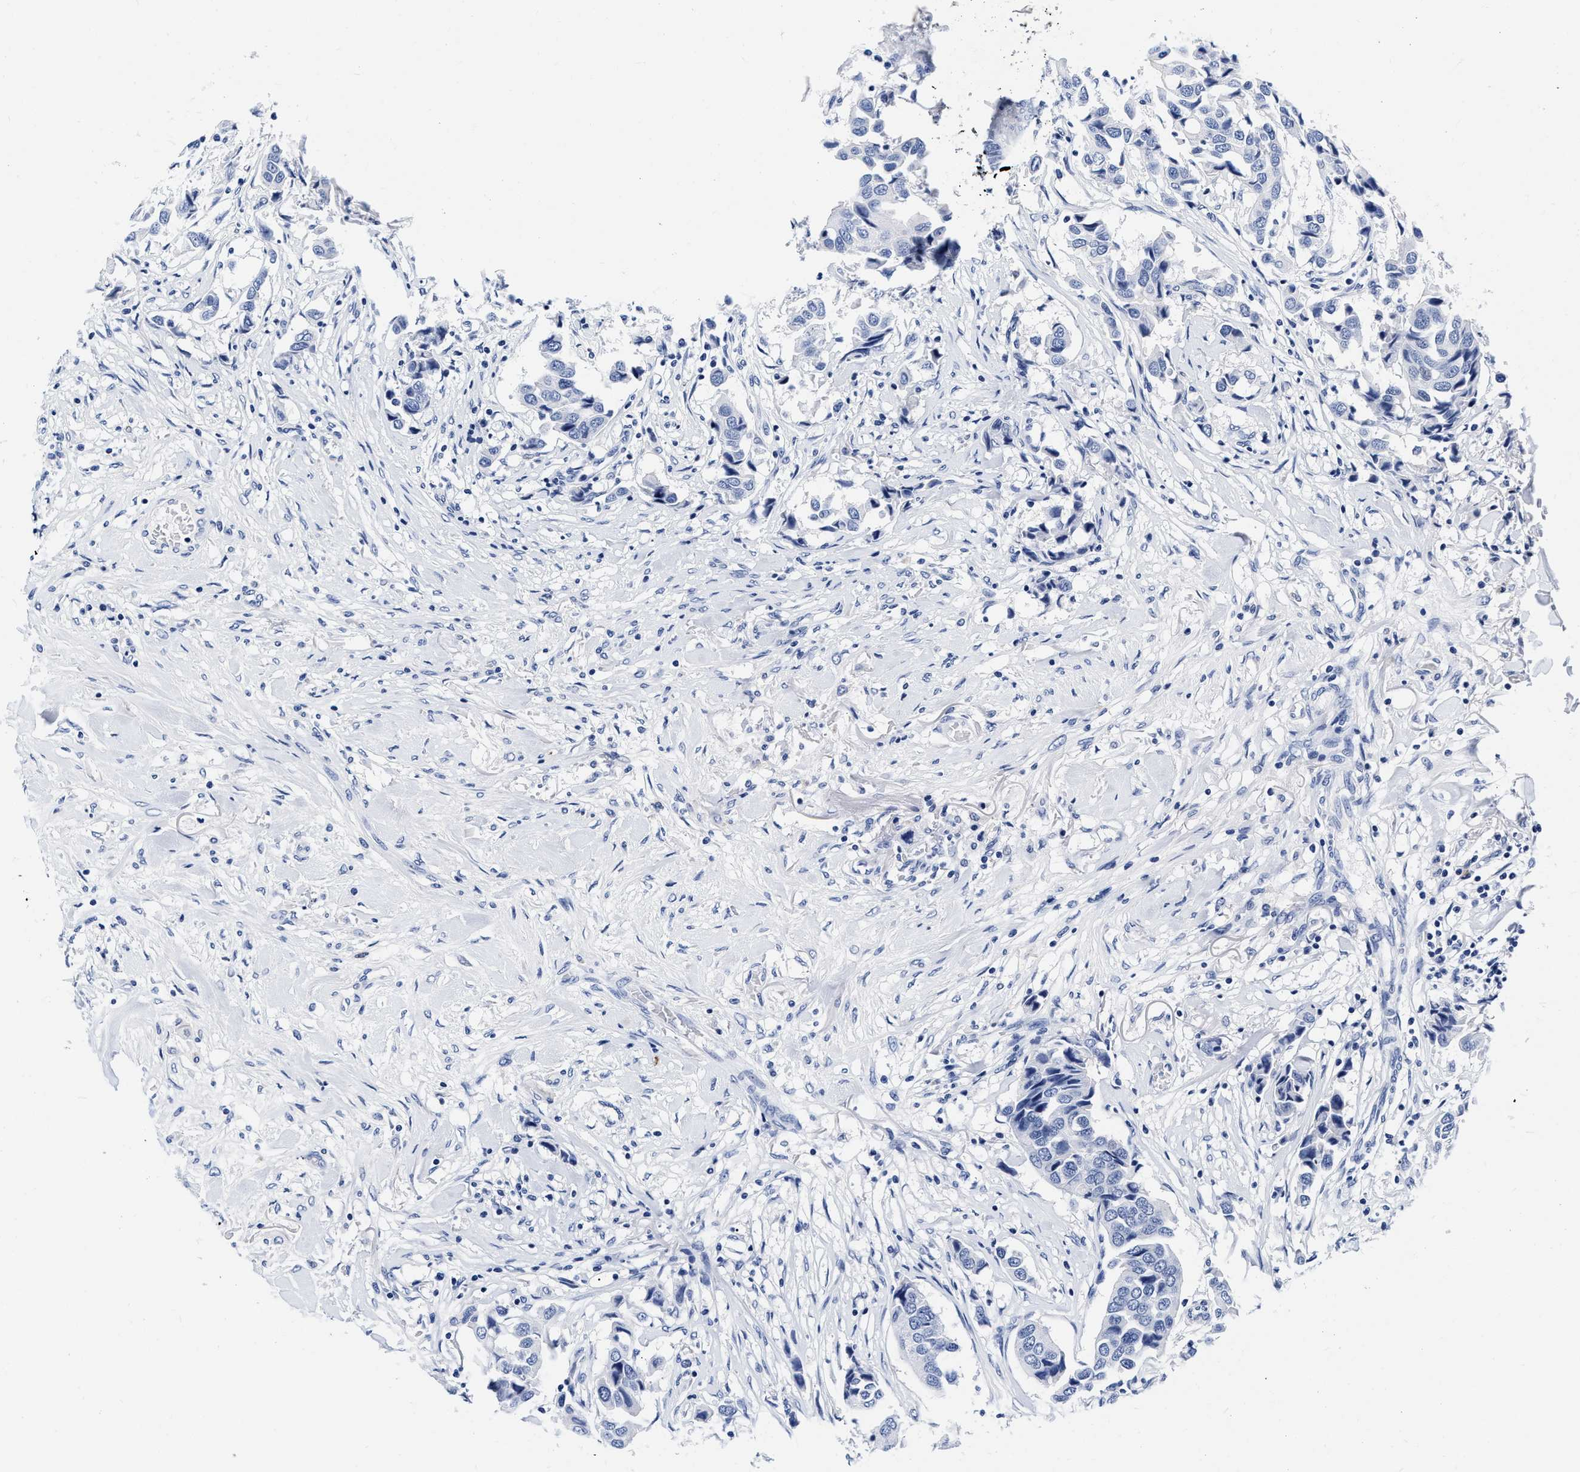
{"staining": {"intensity": "negative", "quantity": "none", "location": "none"}, "tissue": "breast cancer", "cell_type": "Tumor cells", "image_type": "cancer", "snomed": [{"axis": "morphology", "description": "Duct carcinoma"}, {"axis": "topography", "description": "Breast"}], "caption": "Histopathology image shows no protein expression in tumor cells of breast cancer tissue.", "gene": "CER1", "patient": {"sex": "female", "age": 80}}